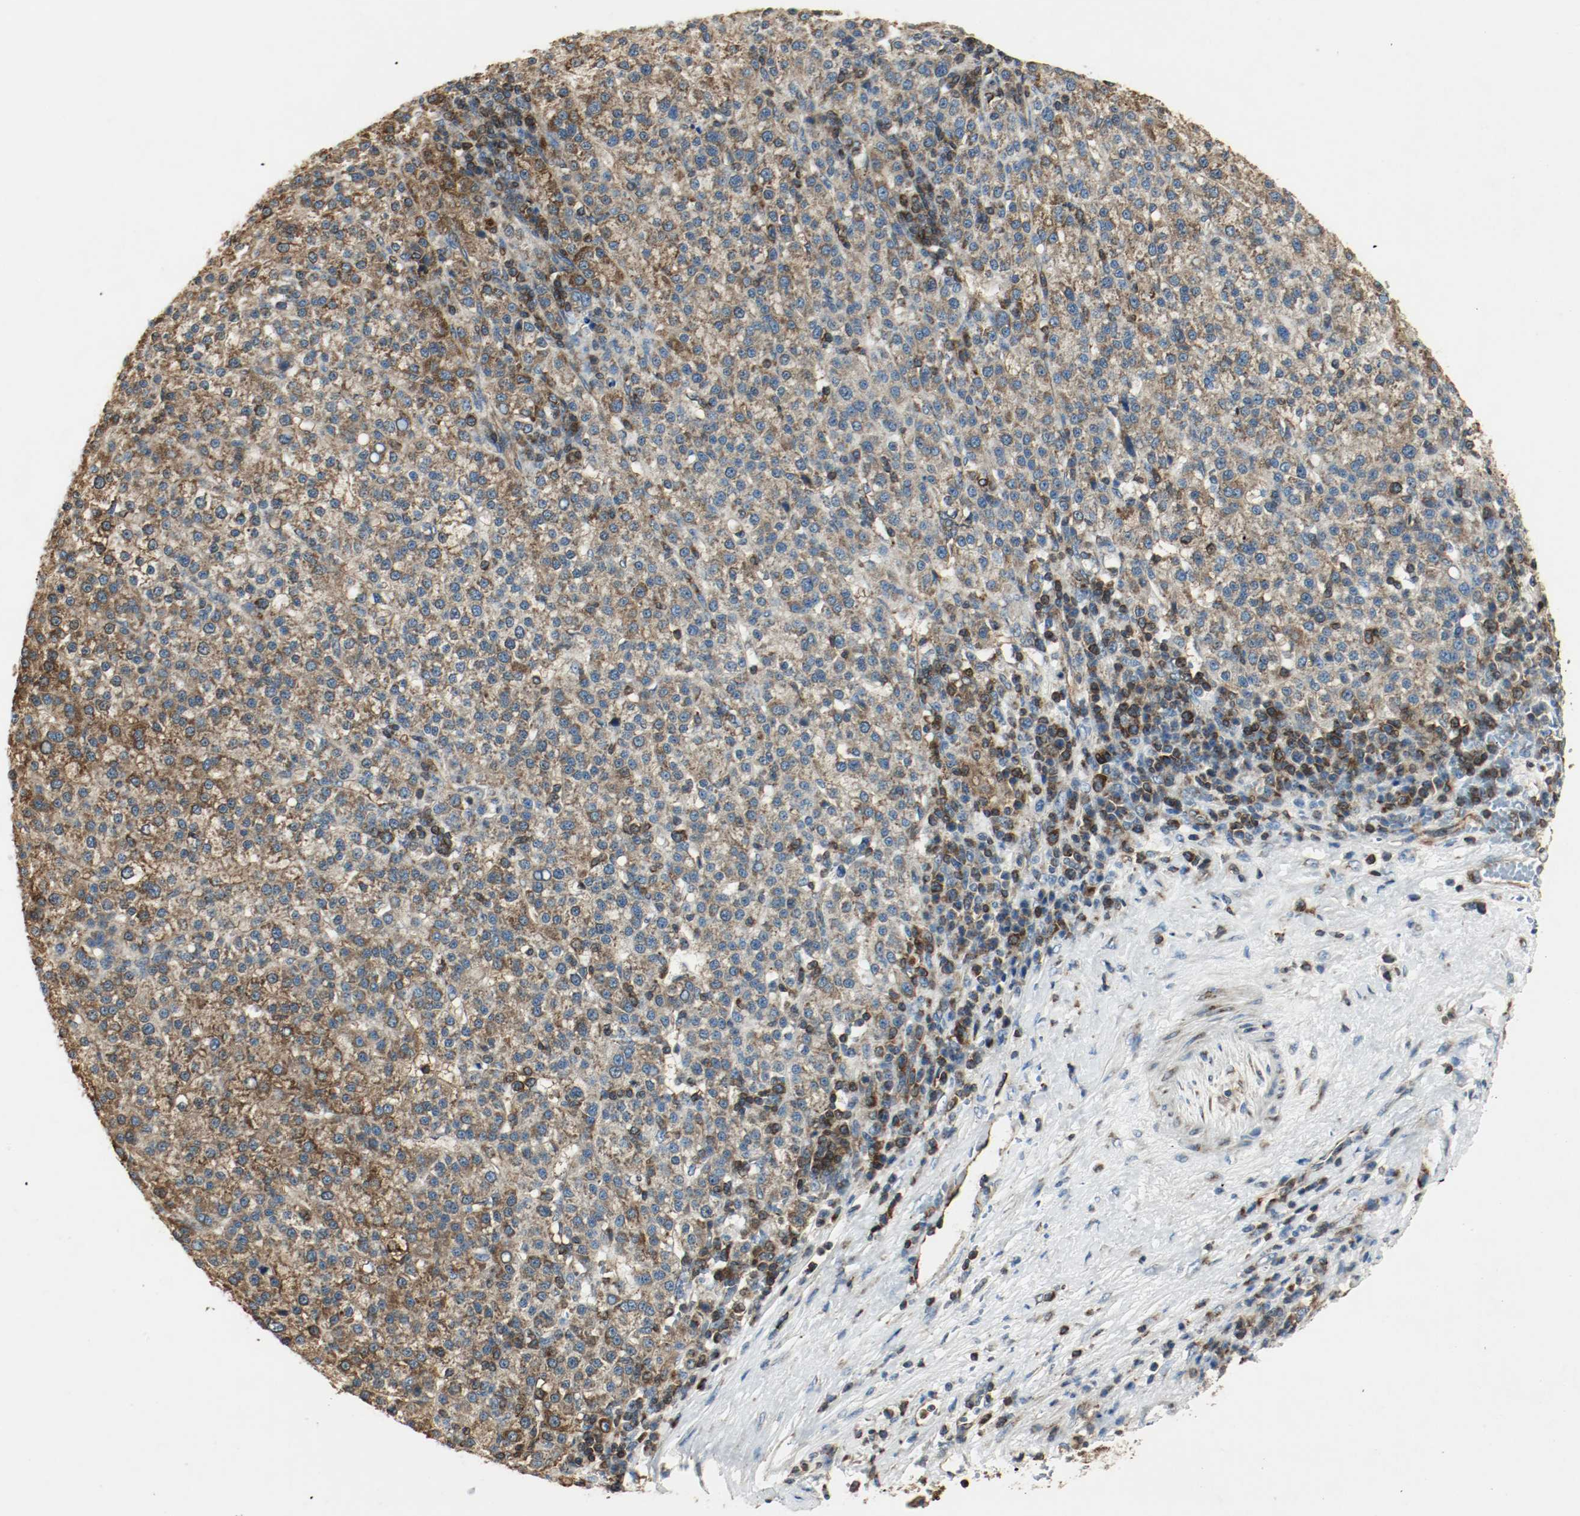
{"staining": {"intensity": "strong", "quantity": ">75%", "location": "cytoplasmic/membranous"}, "tissue": "liver cancer", "cell_type": "Tumor cells", "image_type": "cancer", "snomed": [{"axis": "morphology", "description": "Carcinoma, Hepatocellular, NOS"}, {"axis": "topography", "description": "Liver"}], "caption": "Immunohistochemistry of liver hepatocellular carcinoma shows high levels of strong cytoplasmic/membranous staining in about >75% of tumor cells. The staining is performed using DAB (3,3'-diaminobenzidine) brown chromogen to label protein expression. The nuclei are counter-stained blue using hematoxylin.", "gene": "PLCG1", "patient": {"sex": "female", "age": 58}}